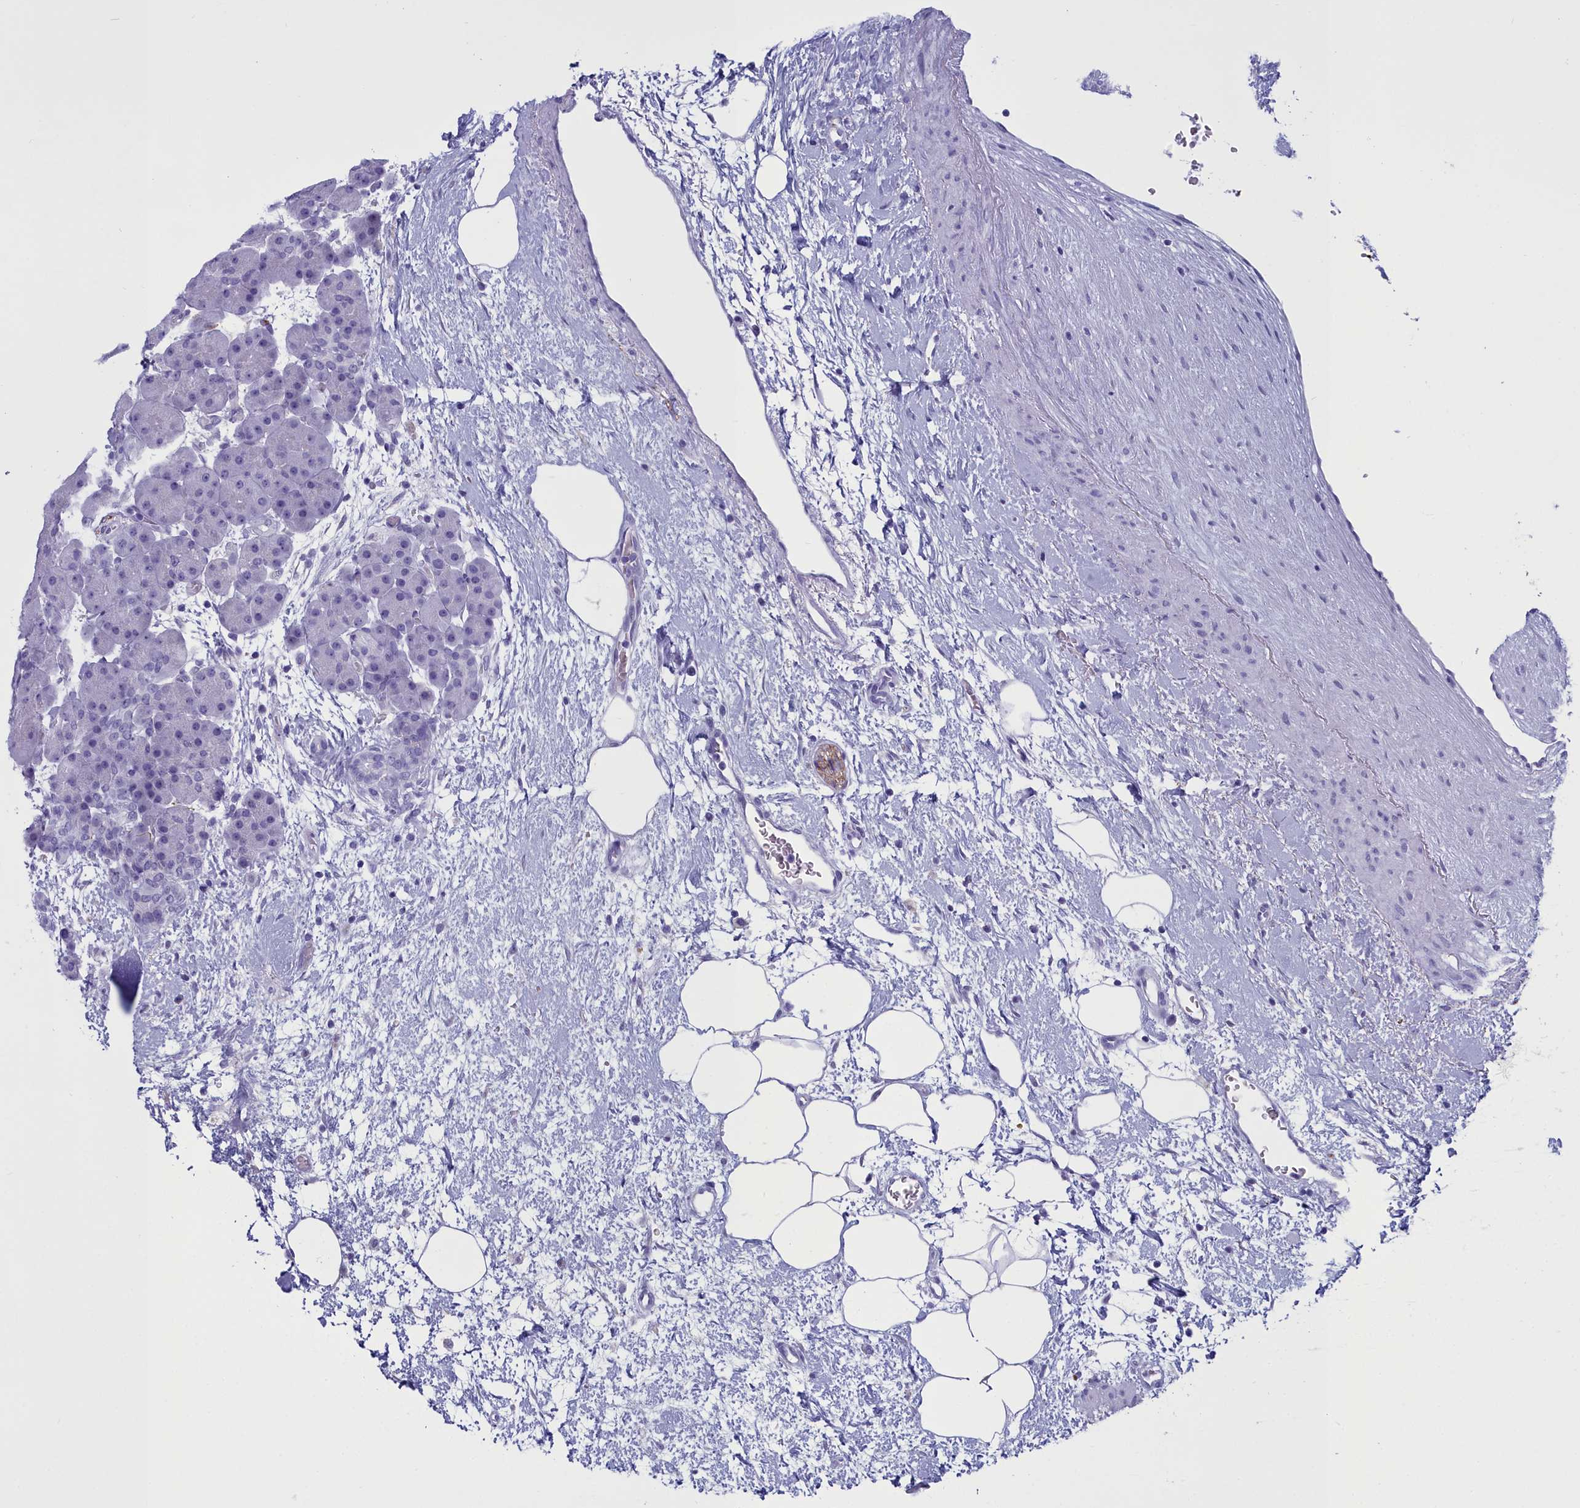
{"staining": {"intensity": "negative", "quantity": "none", "location": "none"}, "tissue": "pancreas", "cell_type": "Exocrine glandular cells", "image_type": "normal", "snomed": [{"axis": "morphology", "description": "Normal tissue, NOS"}, {"axis": "topography", "description": "Pancreas"}], "caption": "Immunohistochemical staining of unremarkable pancreas exhibits no significant positivity in exocrine glandular cells.", "gene": "MAP6", "patient": {"sex": "male", "age": 66}}